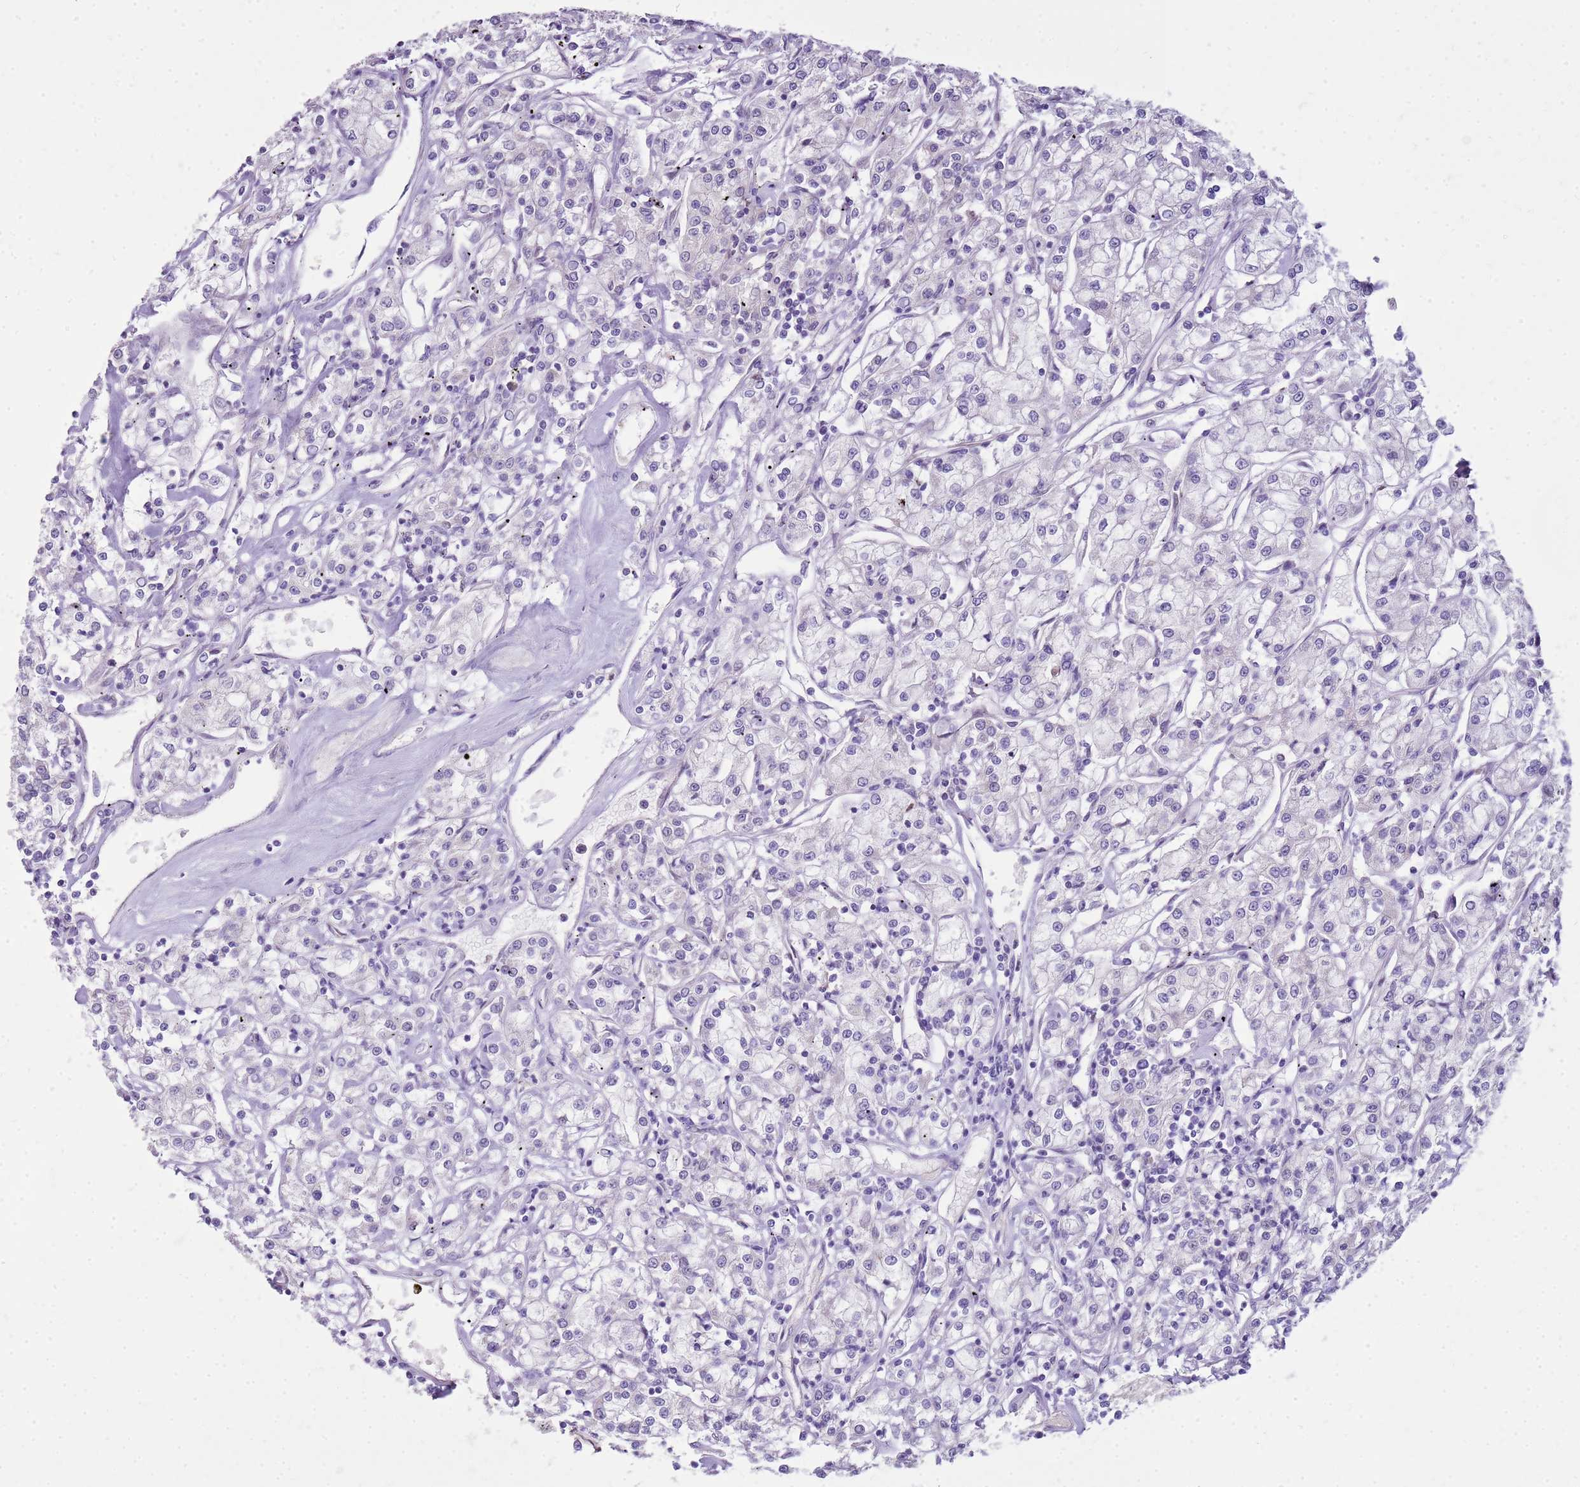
{"staining": {"intensity": "negative", "quantity": "none", "location": "none"}, "tissue": "renal cancer", "cell_type": "Tumor cells", "image_type": "cancer", "snomed": [{"axis": "morphology", "description": "Adenocarcinoma, NOS"}, {"axis": "topography", "description": "Kidney"}], "caption": "The micrograph reveals no significant positivity in tumor cells of renal cancer (adenocarcinoma). (IHC, brightfield microscopy, high magnification).", "gene": "FABP2", "patient": {"sex": "female", "age": 59}}